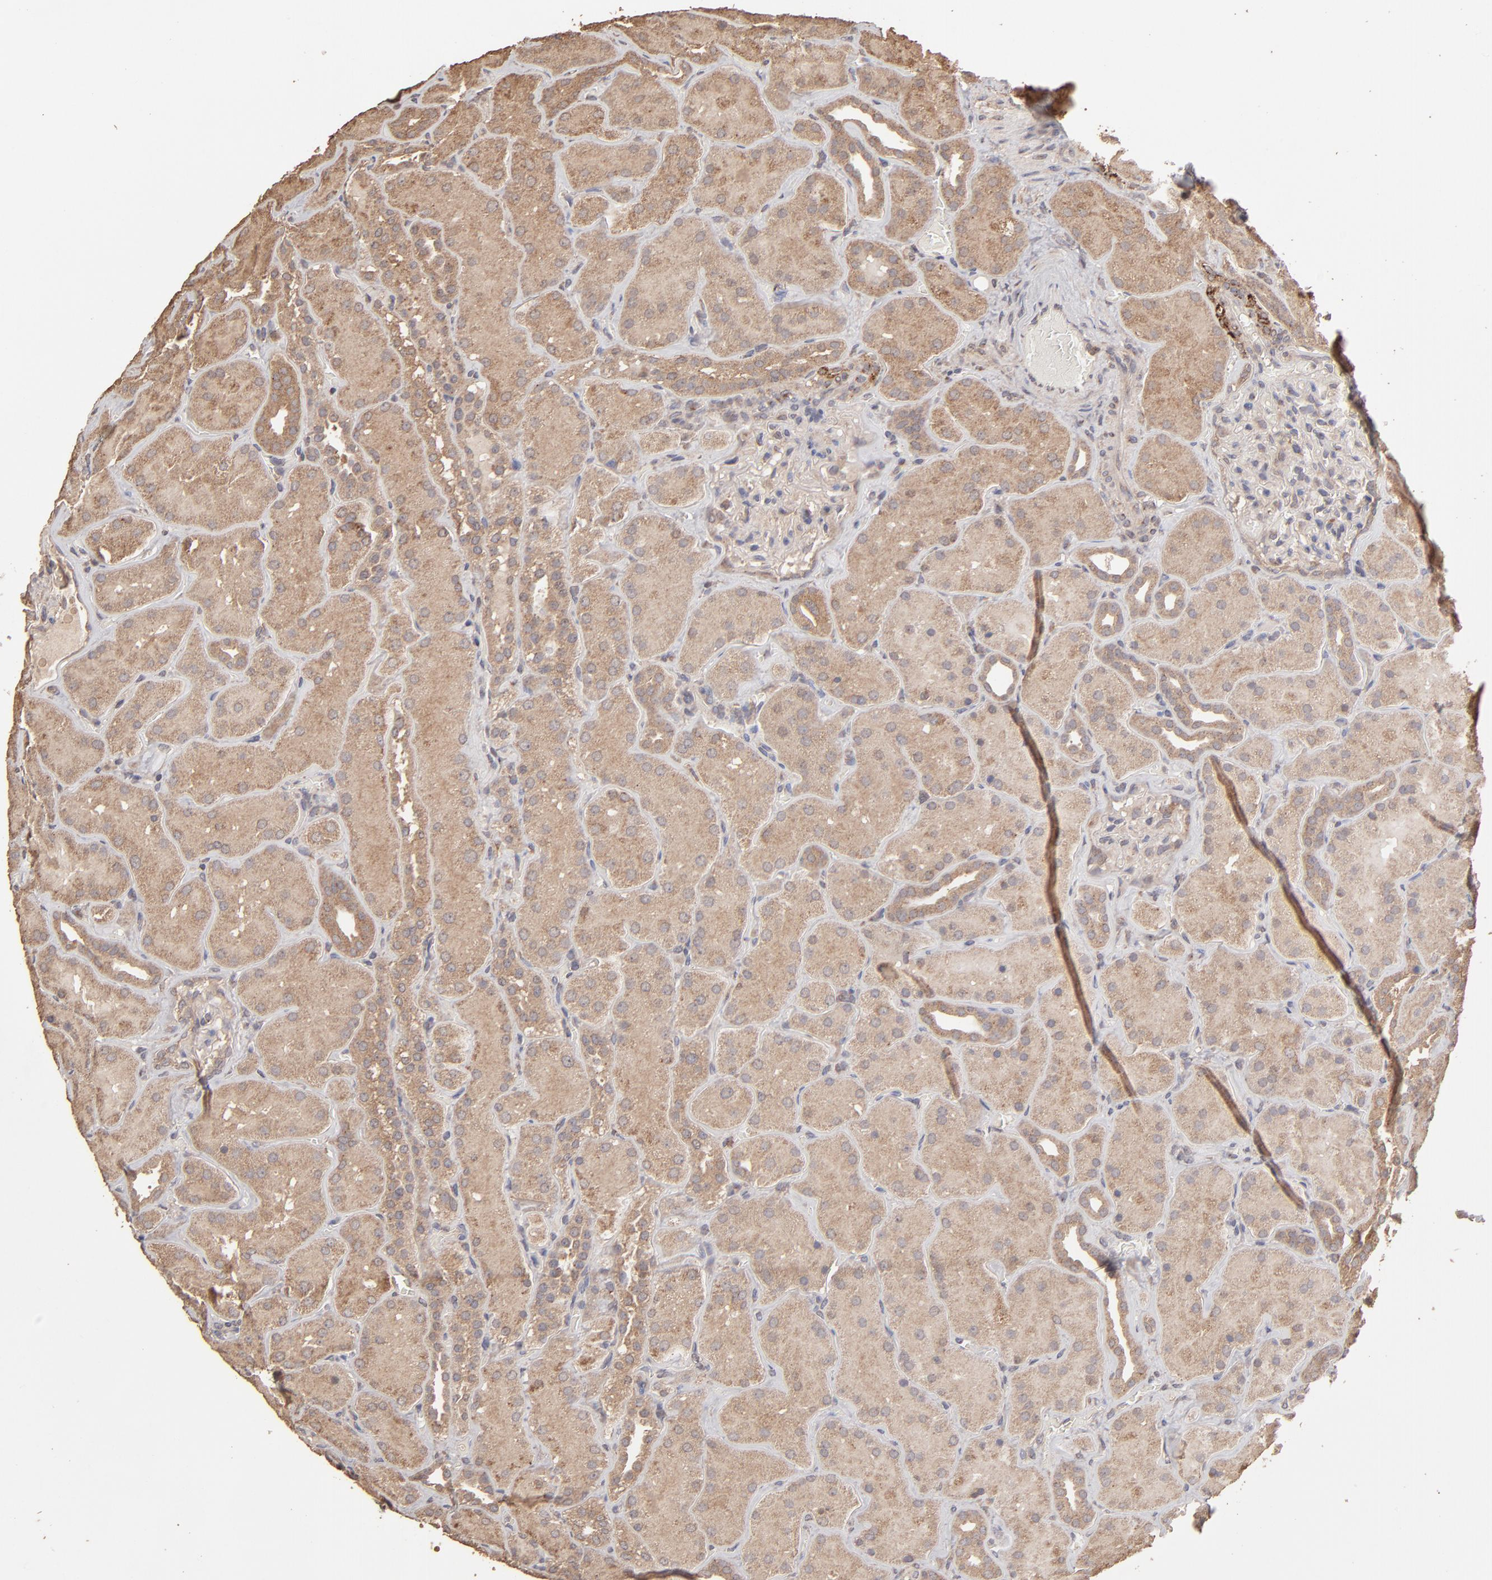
{"staining": {"intensity": "weak", "quantity": ">75%", "location": "cytoplasmic/membranous"}, "tissue": "kidney", "cell_type": "Cells in glomeruli", "image_type": "normal", "snomed": [{"axis": "morphology", "description": "Normal tissue, NOS"}, {"axis": "topography", "description": "Kidney"}], "caption": "Immunohistochemical staining of unremarkable human kidney demonstrates low levels of weak cytoplasmic/membranous expression in about >75% of cells in glomeruli. (IHC, brightfield microscopy, high magnification).", "gene": "MMP2", "patient": {"sex": "male", "age": 28}}